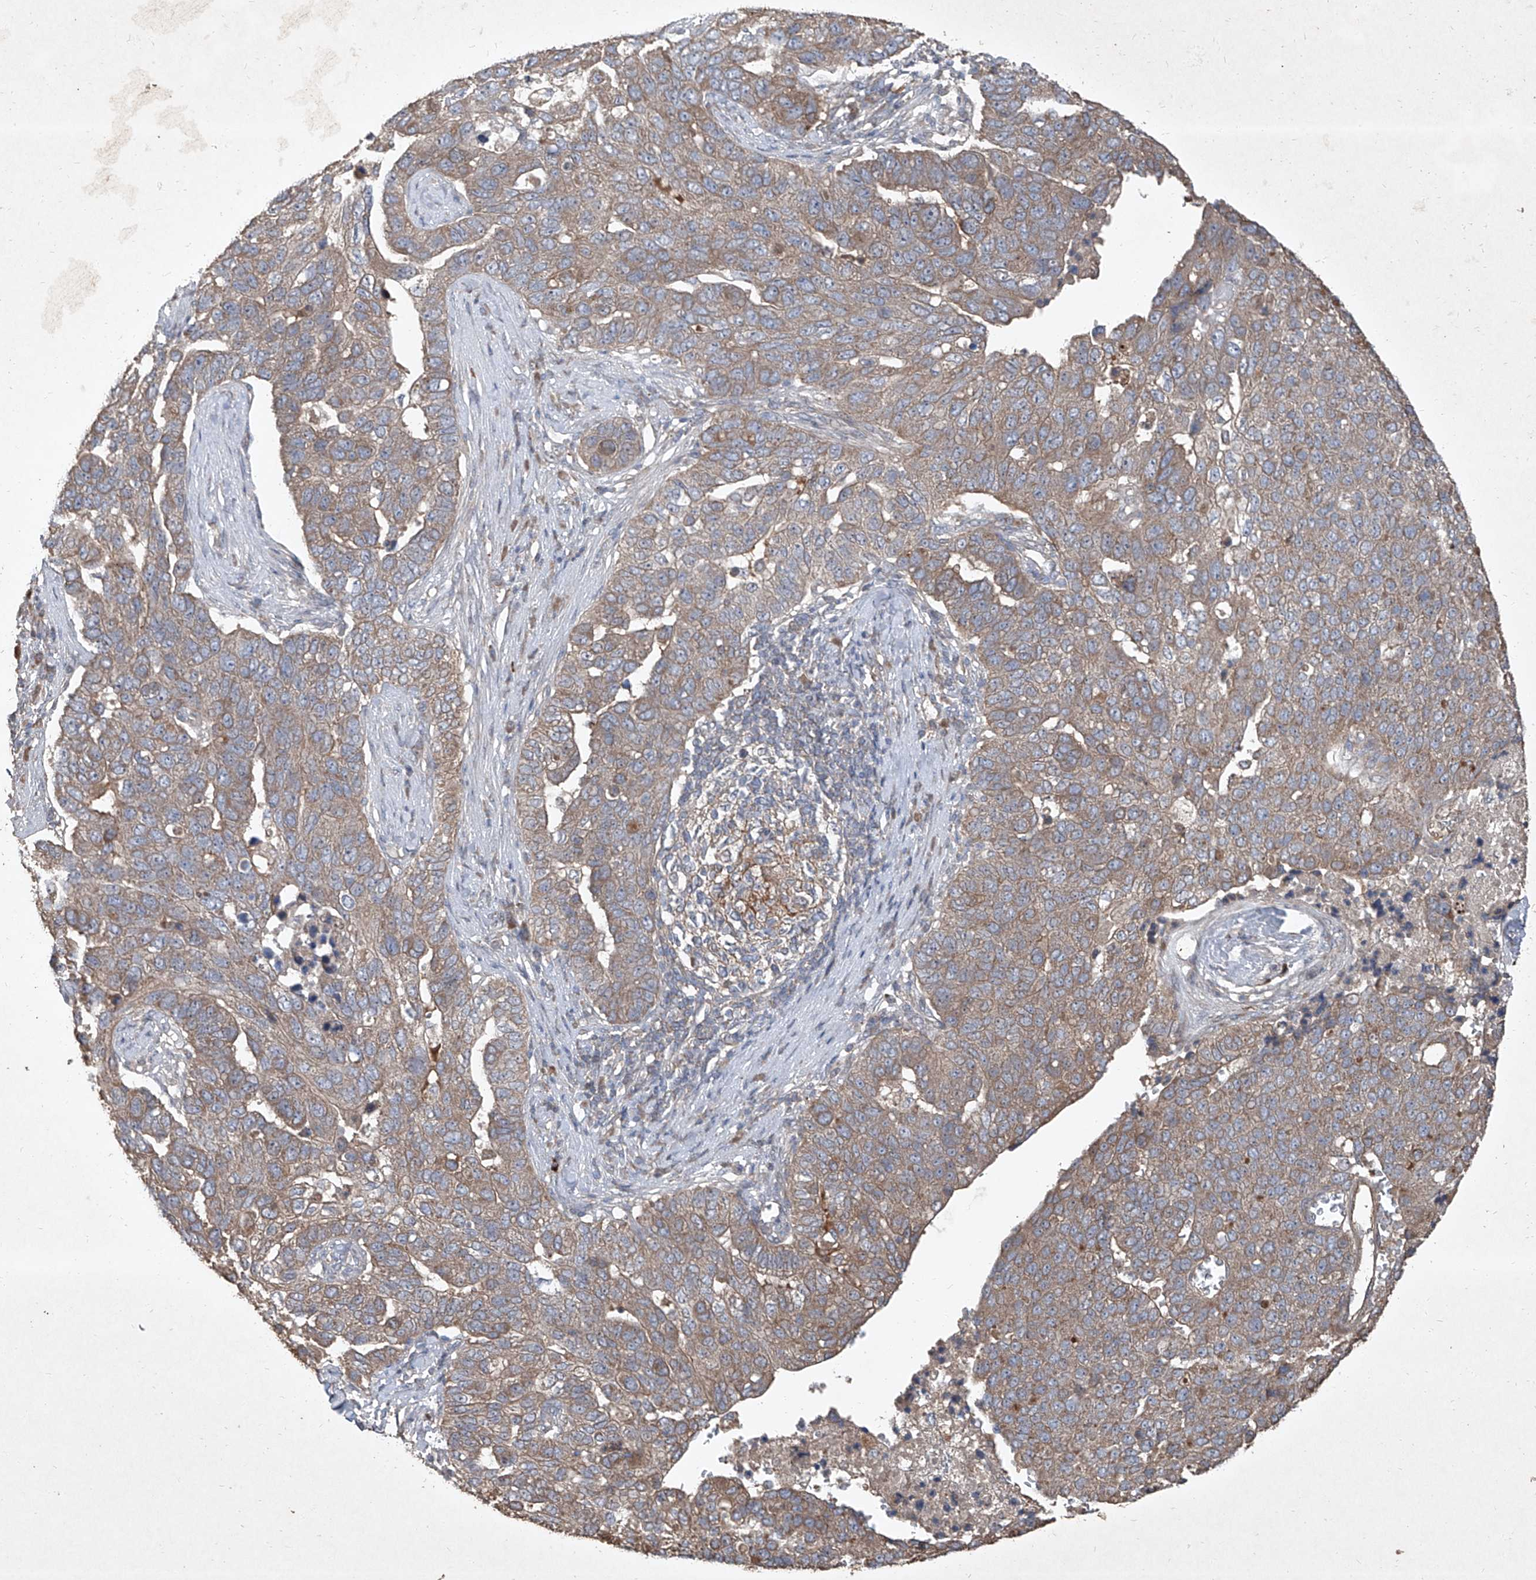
{"staining": {"intensity": "moderate", "quantity": ">75%", "location": "cytoplasmic/membranous"}, "tissue": "pancreatic cancer", "cell_type": "Tumor cells", "image_type": "cancer", "snomed": [{"axis": "morphology", "description": "Adenocarcinoma, NOS"}, {"axis": "topography", "description": "Pancreas"}], "caption": "This is a histology image of immunohistochemistry staining of pancreatic adenocarcinoma, which shows moderate expression in the cytoplasmic/membranous of tumor cells.", "gene": "CCN1", "patient": {"sex": "female", "age": 61}}